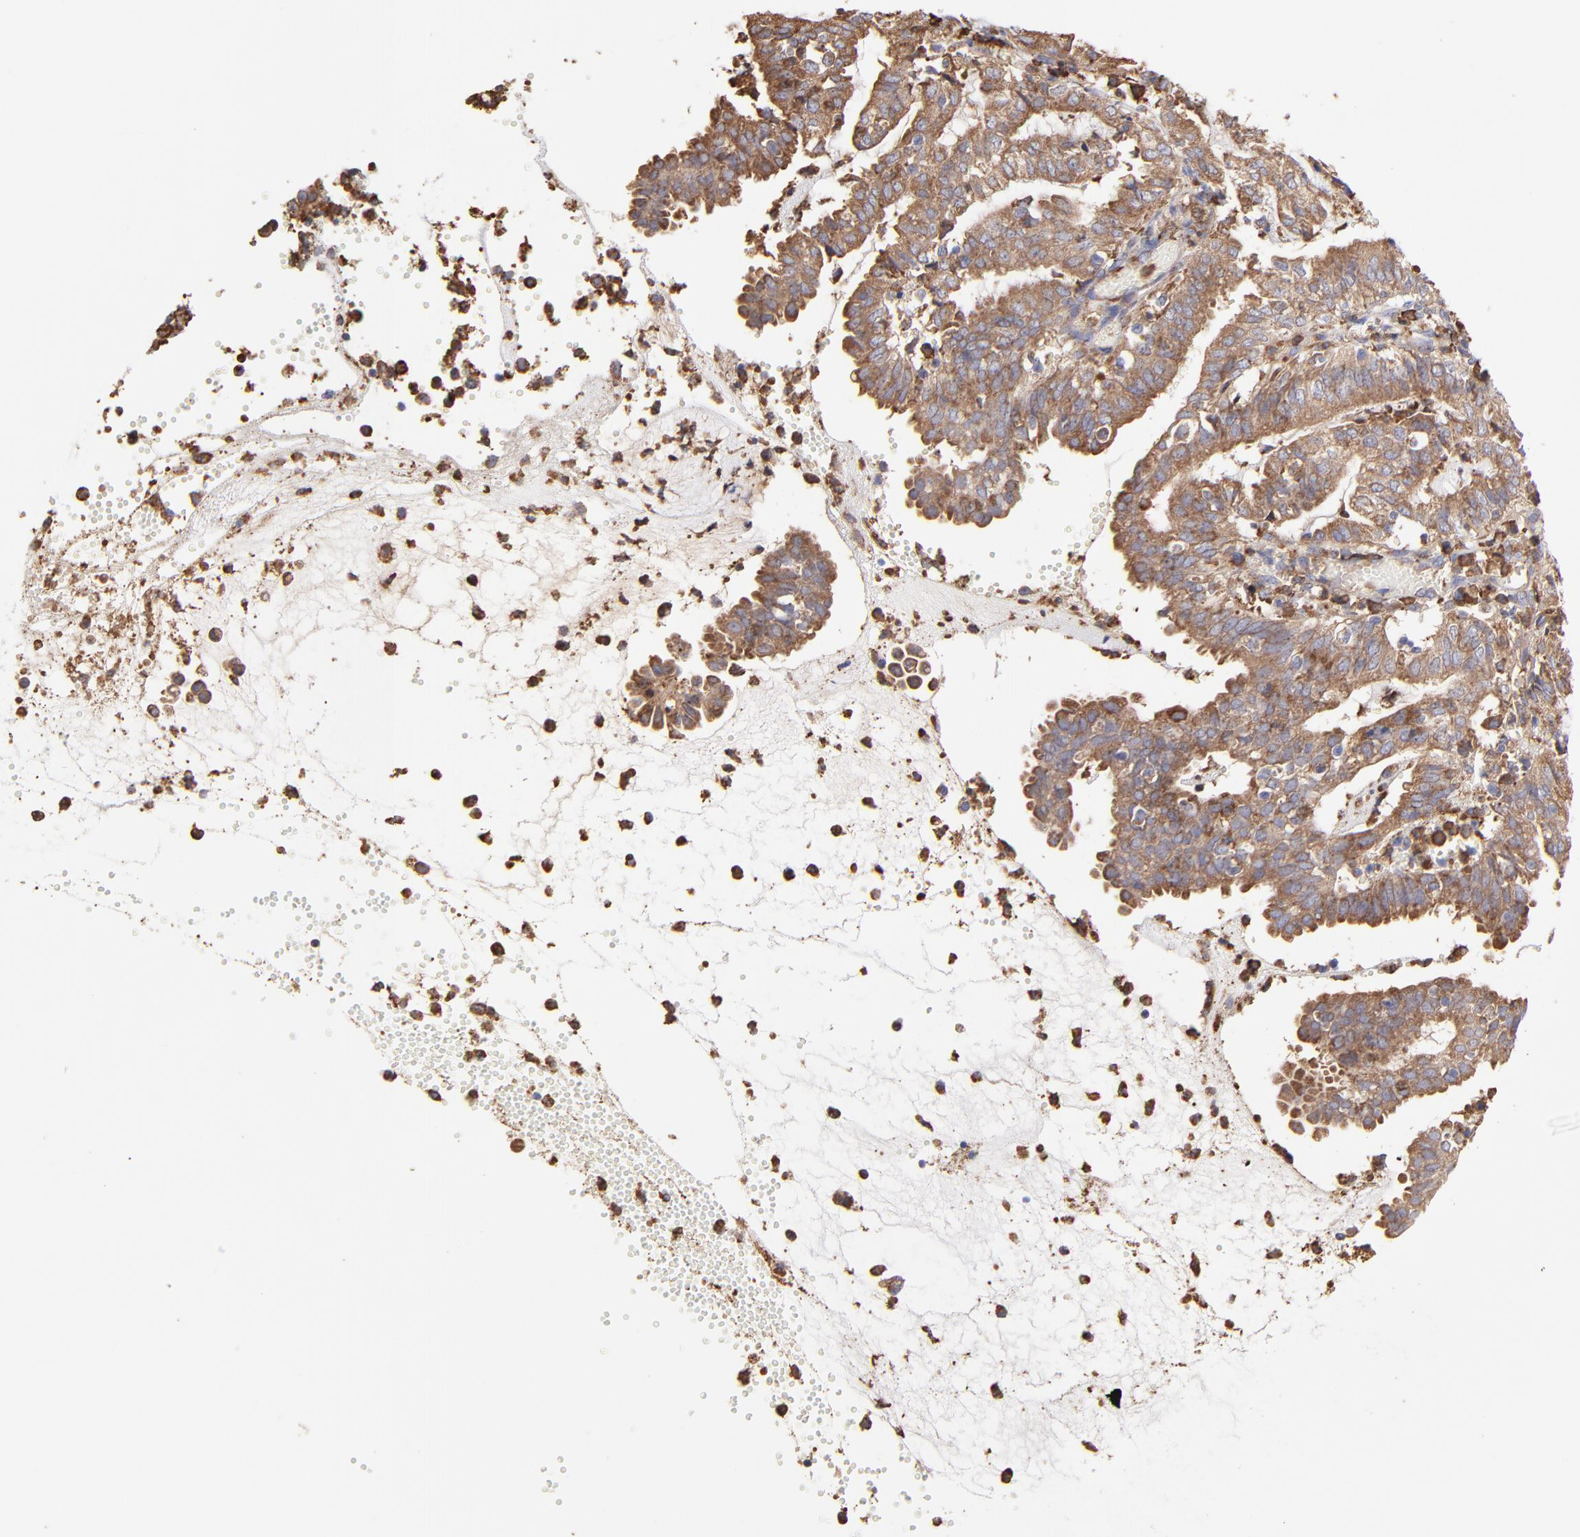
{"staining": {"intensity": "moderate", "quantity": ">75%", "location": "cytoplasmic/membranous"}, "tissue": "endometrial cancer", "cell_type": "Tumor cells", "image_type": "cancer", "snomed": [{"axis": "morphology", "description": "Adenocarcinoma, NOS"}, {"axis": "topography", "description": "Endometrium"}], "caption": "There is medium levels of moderate cytoplasmic/membranous staining in tumor cells of endometrial cancer (adenocarcinoma), as demonstrated by immunohistochemical staining (brown color).", "gene": "PFKM", "patient": {"sex": "female", "age": 66}}